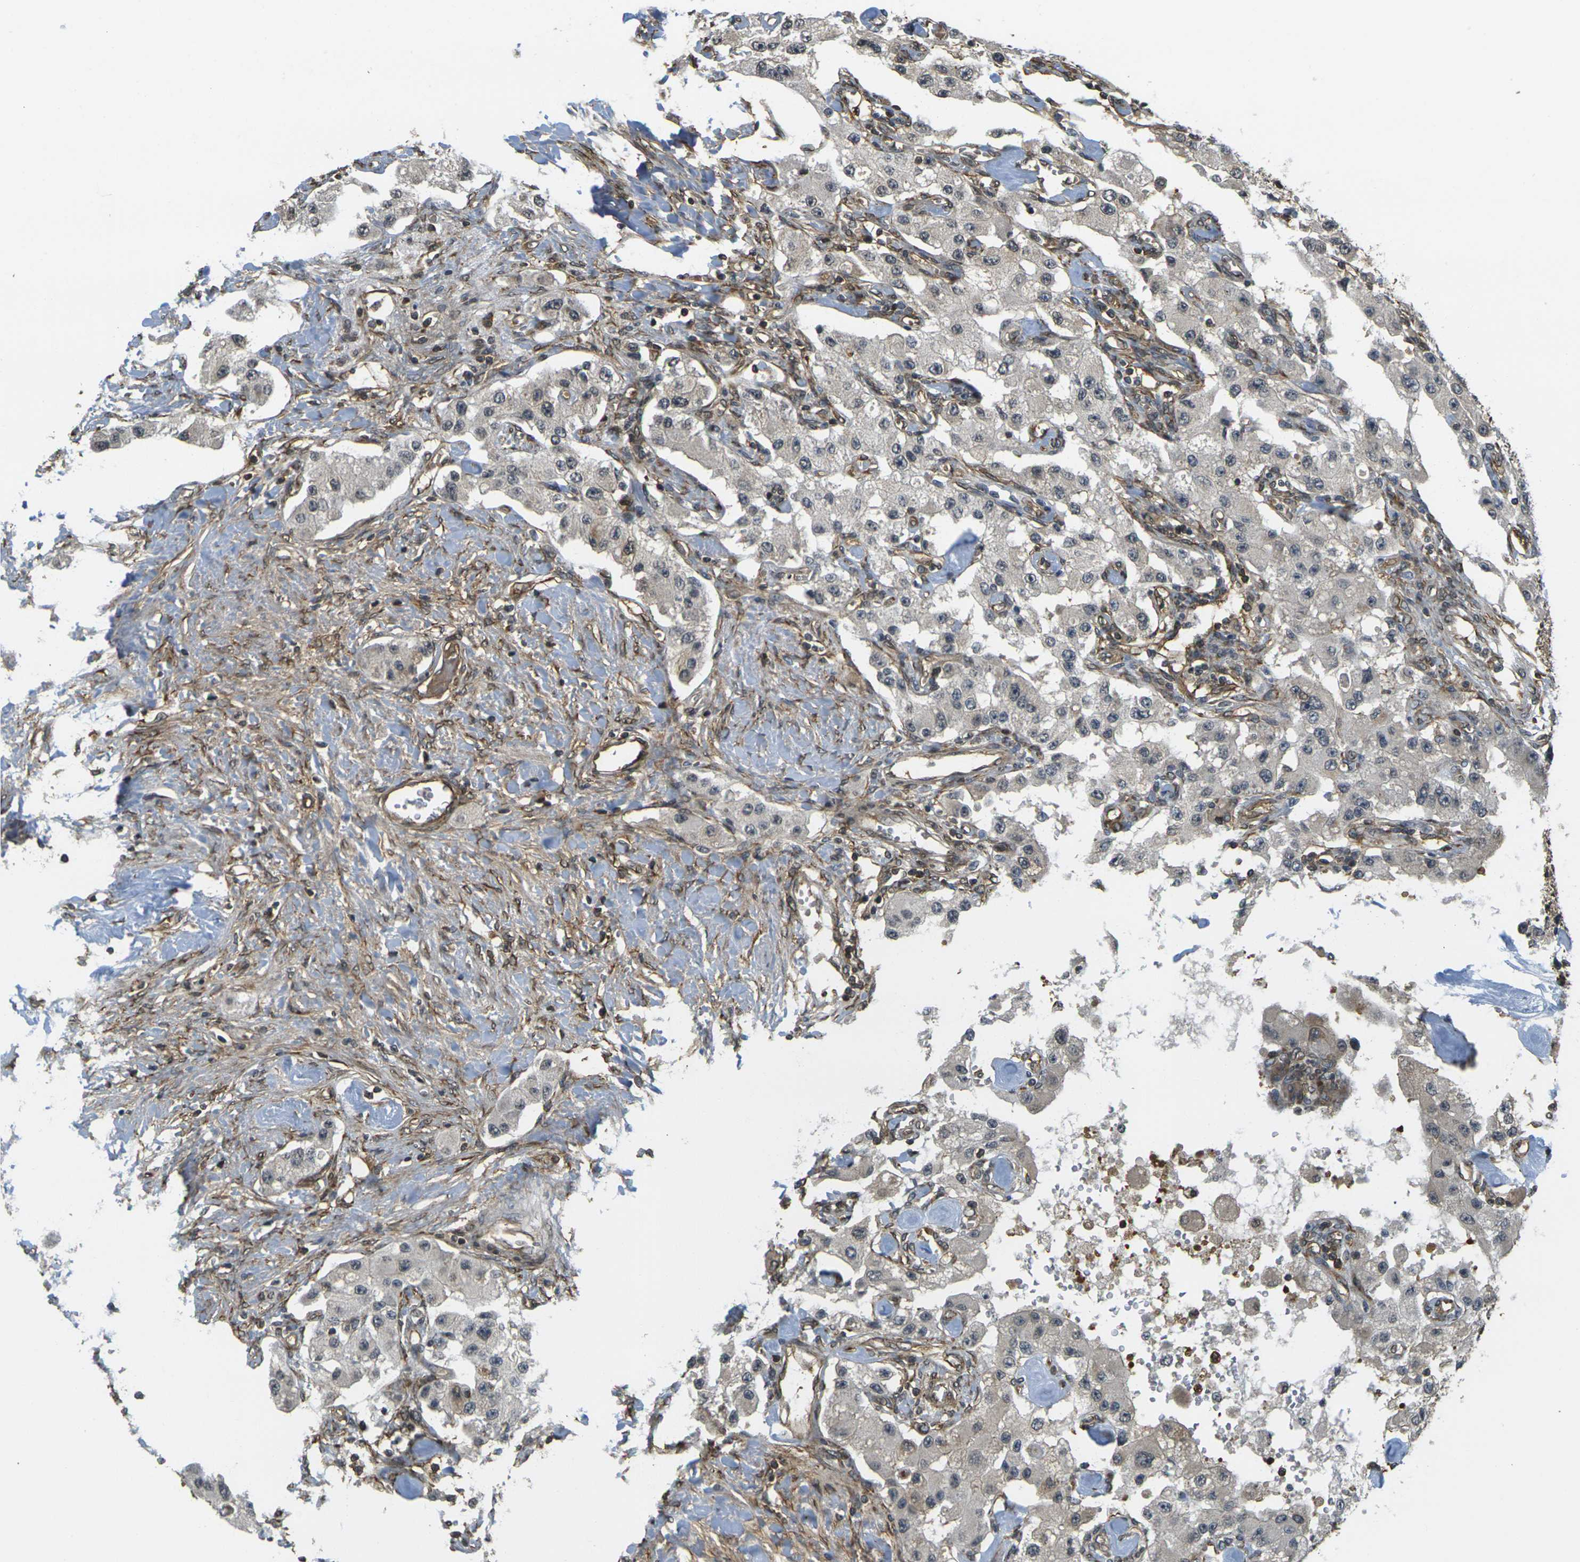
{"staining": {"intensity": "weak", "quantity": ">75%", "location": "cytoplasmic/membranous"}, "tissue": "carcinoid", "cell_type": "Tumor cells", "image_type": "cancer", "snomed": [{"axis": "morphology", "description": "Carcinoid, malignant, NOS"}, {"axis": "topography", "description": "Pancreas"}], "caption": "Protein analysis of carcinoid tissue shows weak cytoplasmic/membranous staining in about >75% of tumor cells.", "gene": "CAST", "patient": {"sex": "male", "age": 41}}